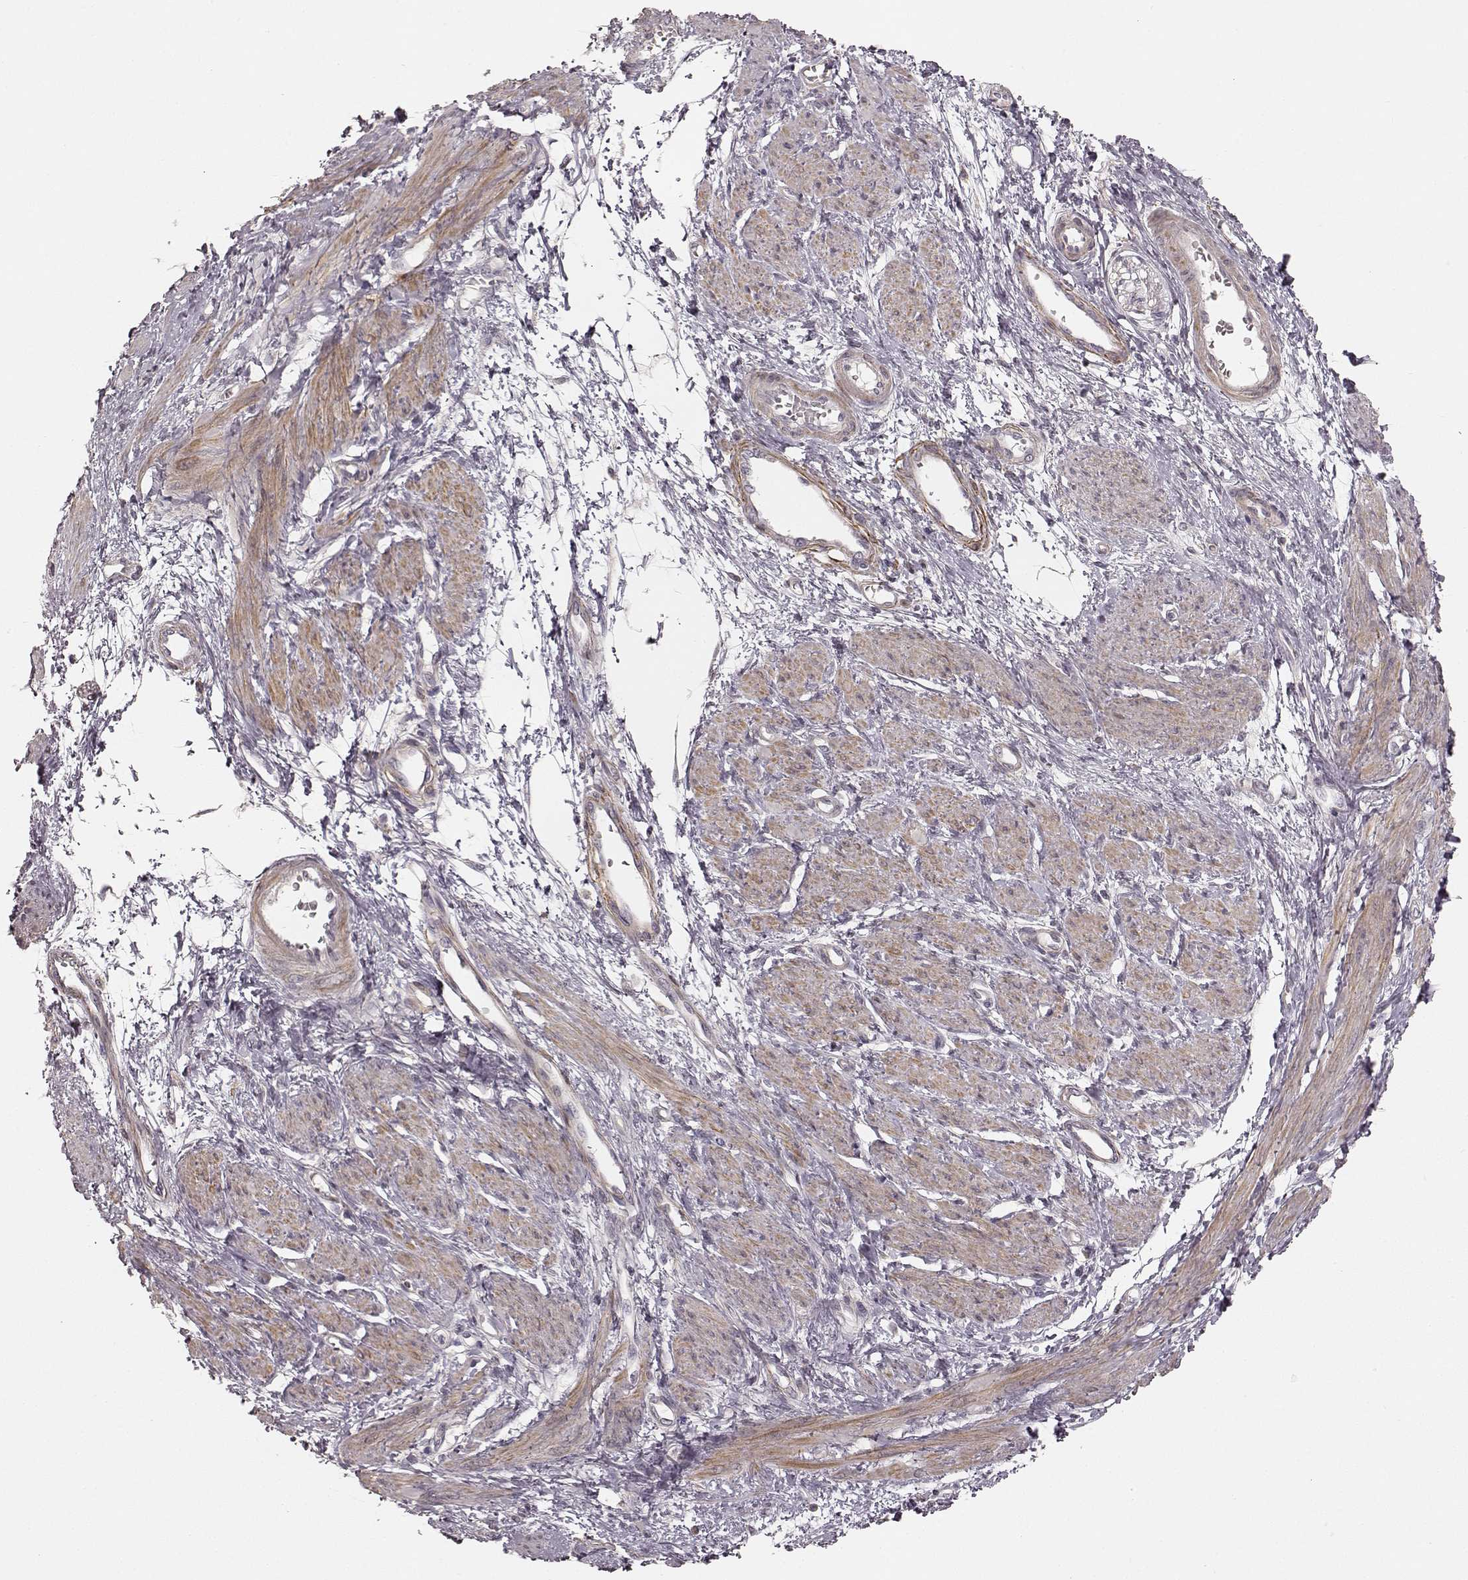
{"staining": {"intensity": "weak", "quantity": "25%-75%", "location": "cytoplasmic/membranous"}, "tissue": "smooth muscle", "cell_type": "Smooth muscle cells", "image_type": "normal", "snomed": [{"axis": "morphology", "description": "Normal tissue, NOS"}, {"axis": "topography", "description": "Smooth muscle"}, {"axis": "topography", "description": "Uterus"}], "caption": "This is a micrograph of immunohistochemistry staining of unremarkable smooth muscle, which shows weak staining in the cytoplasmic/membranous of smooth muscle cells.", "gene": "KCNJ9", "patient": {"sex": "female", "age": 39}}